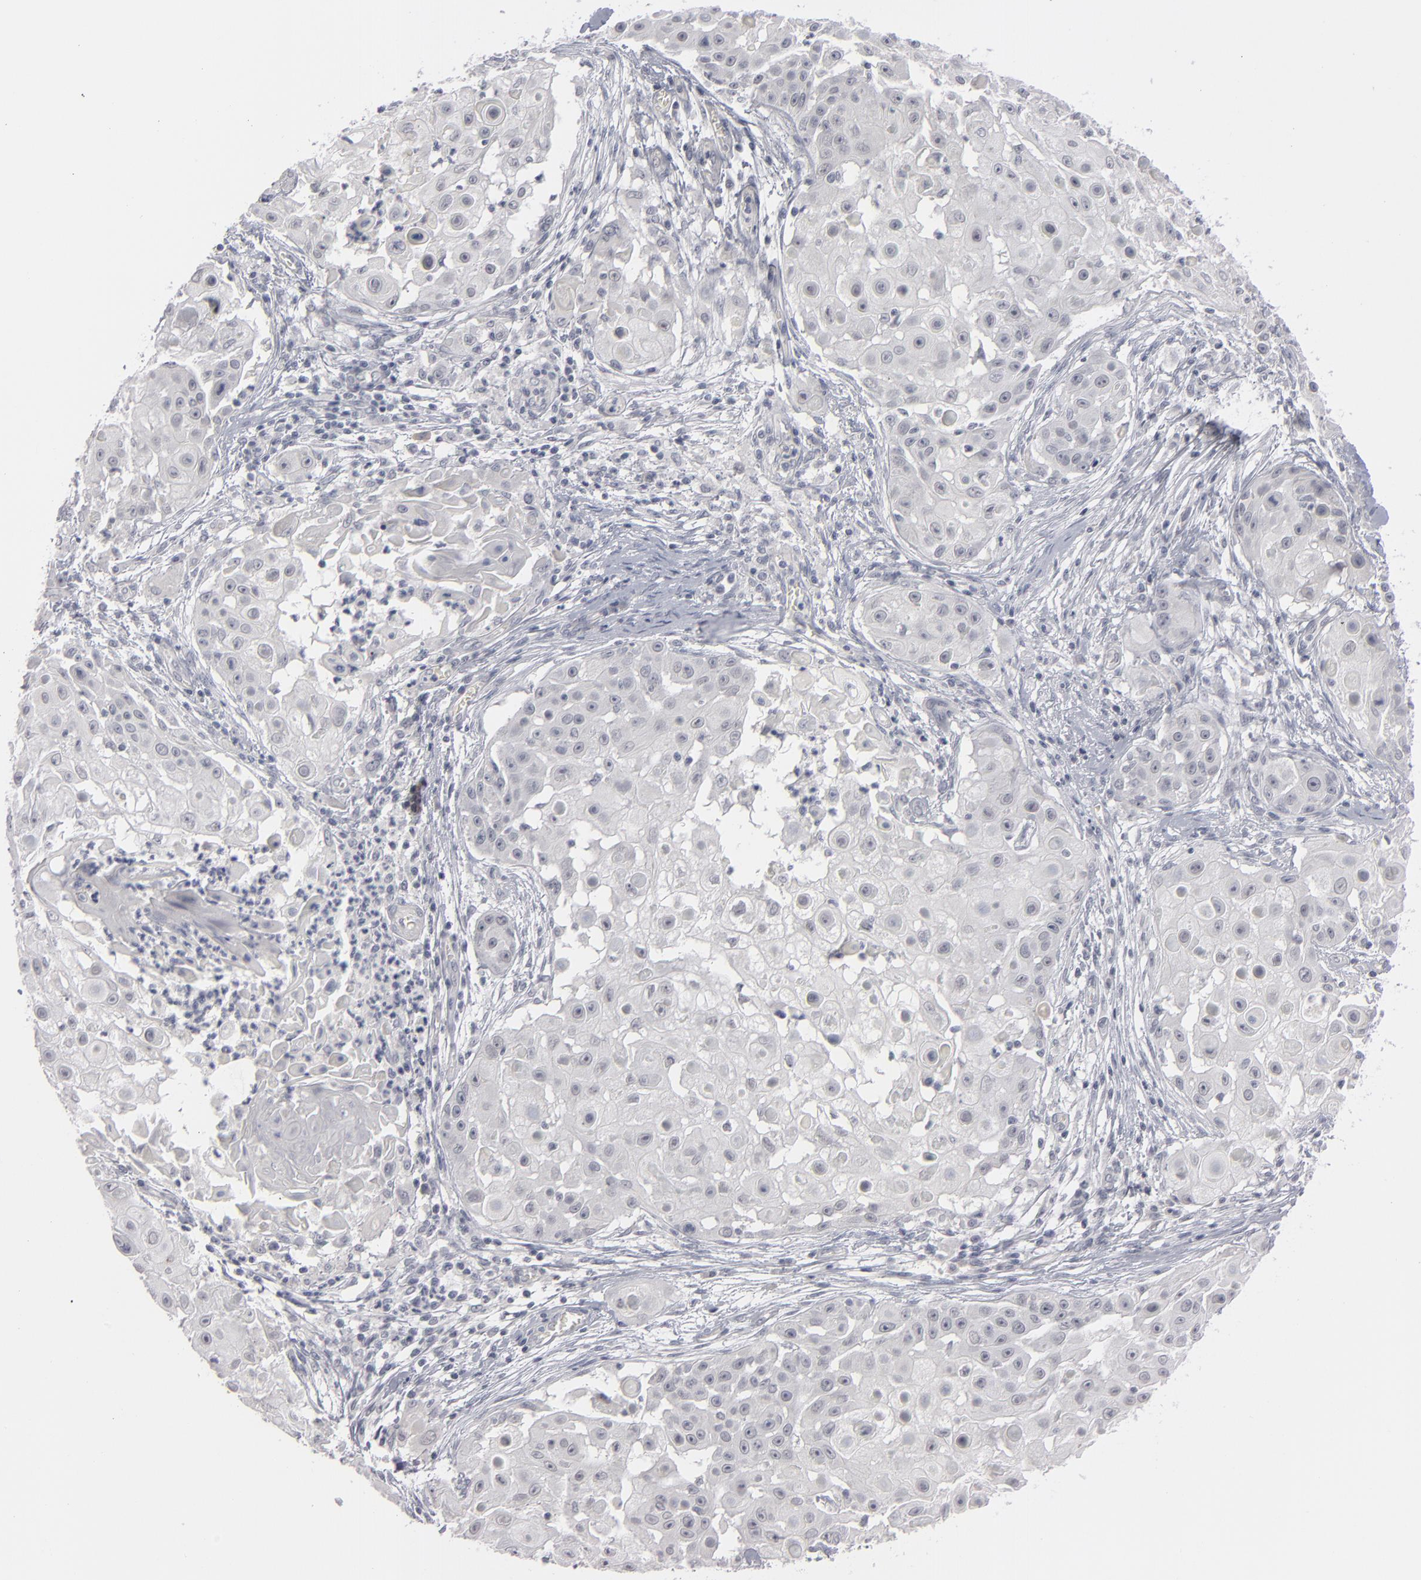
{"staining": {"intensity": "negative", "quantity": "none", "location": "none"}, "tissue": "skin cancer", "cell_type": "Tumor cells", "image_type": "cancer", "snomed": [{"axis": "morphology", "description": "Squamous cell carcinoma, NOS"}, {"axis": "topography", "description": "Skin"}], "caption": "DAB (3,3'-diaminobenzidine) immunohistochemical staining of skin cancer (squamous cell carcinoma) displays no significant staining in tumor cells.", "gene": "KIAA1210", "patient": {"sex": "female", "age": 57}}